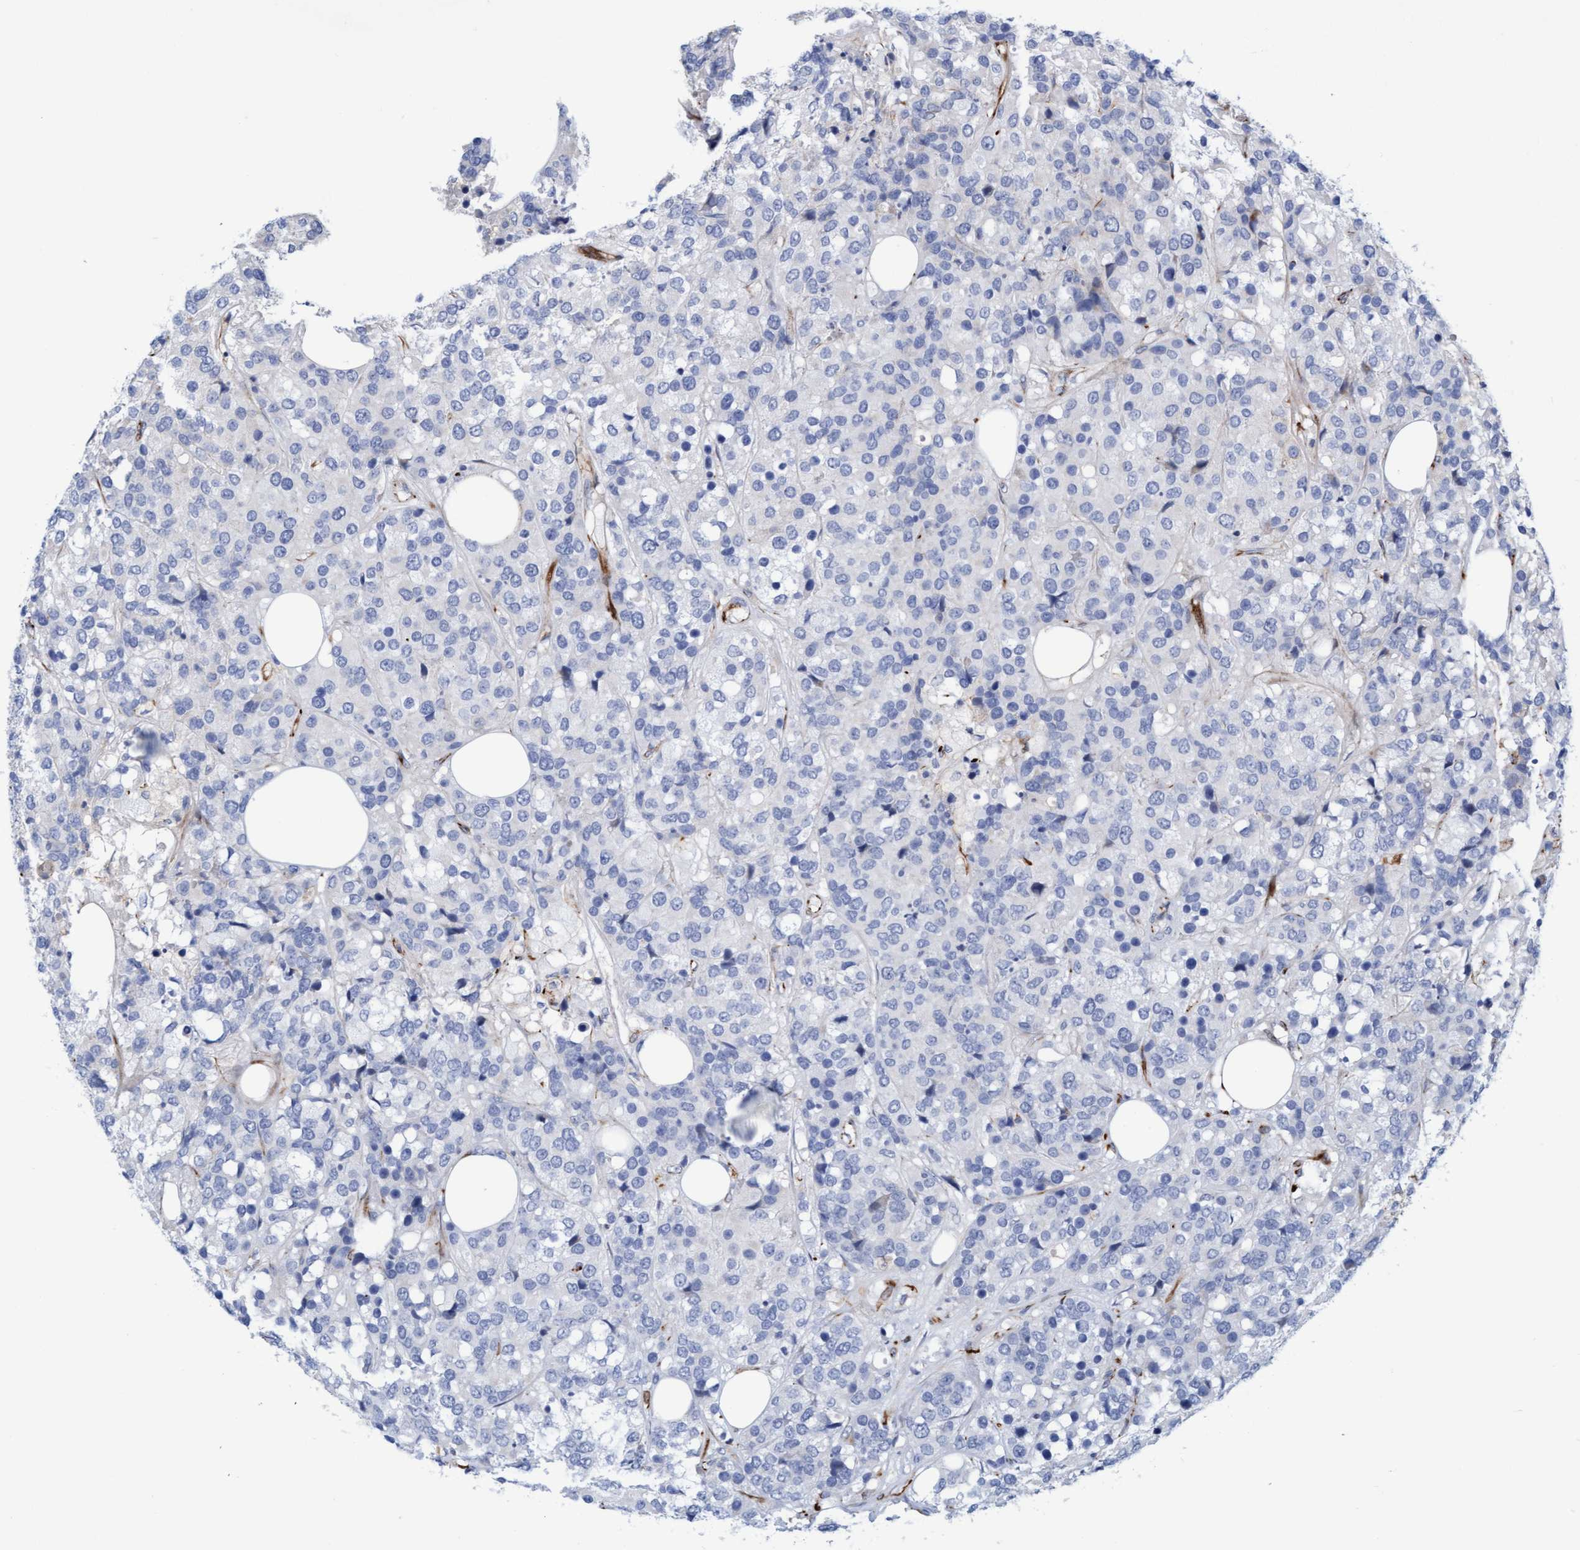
{"staining": {"intensity": "negative", "quantity": "none", "location": "none"}, "tissue": "breast cancer", "cell_type": "Tumor cells", "image_type": "cancer", "snomed": [{"axis": "morphology", "description": "Lobular carcinoma"}, {"axis": "topography", "description": "Breast"}], "caption": "Immunohistochemical staining of human breast cancer (lobular carcinoma) reveals no significant staining in tumor cells.", "gene": "POLG2", "patient": {"sex": "female", "age": 59}}